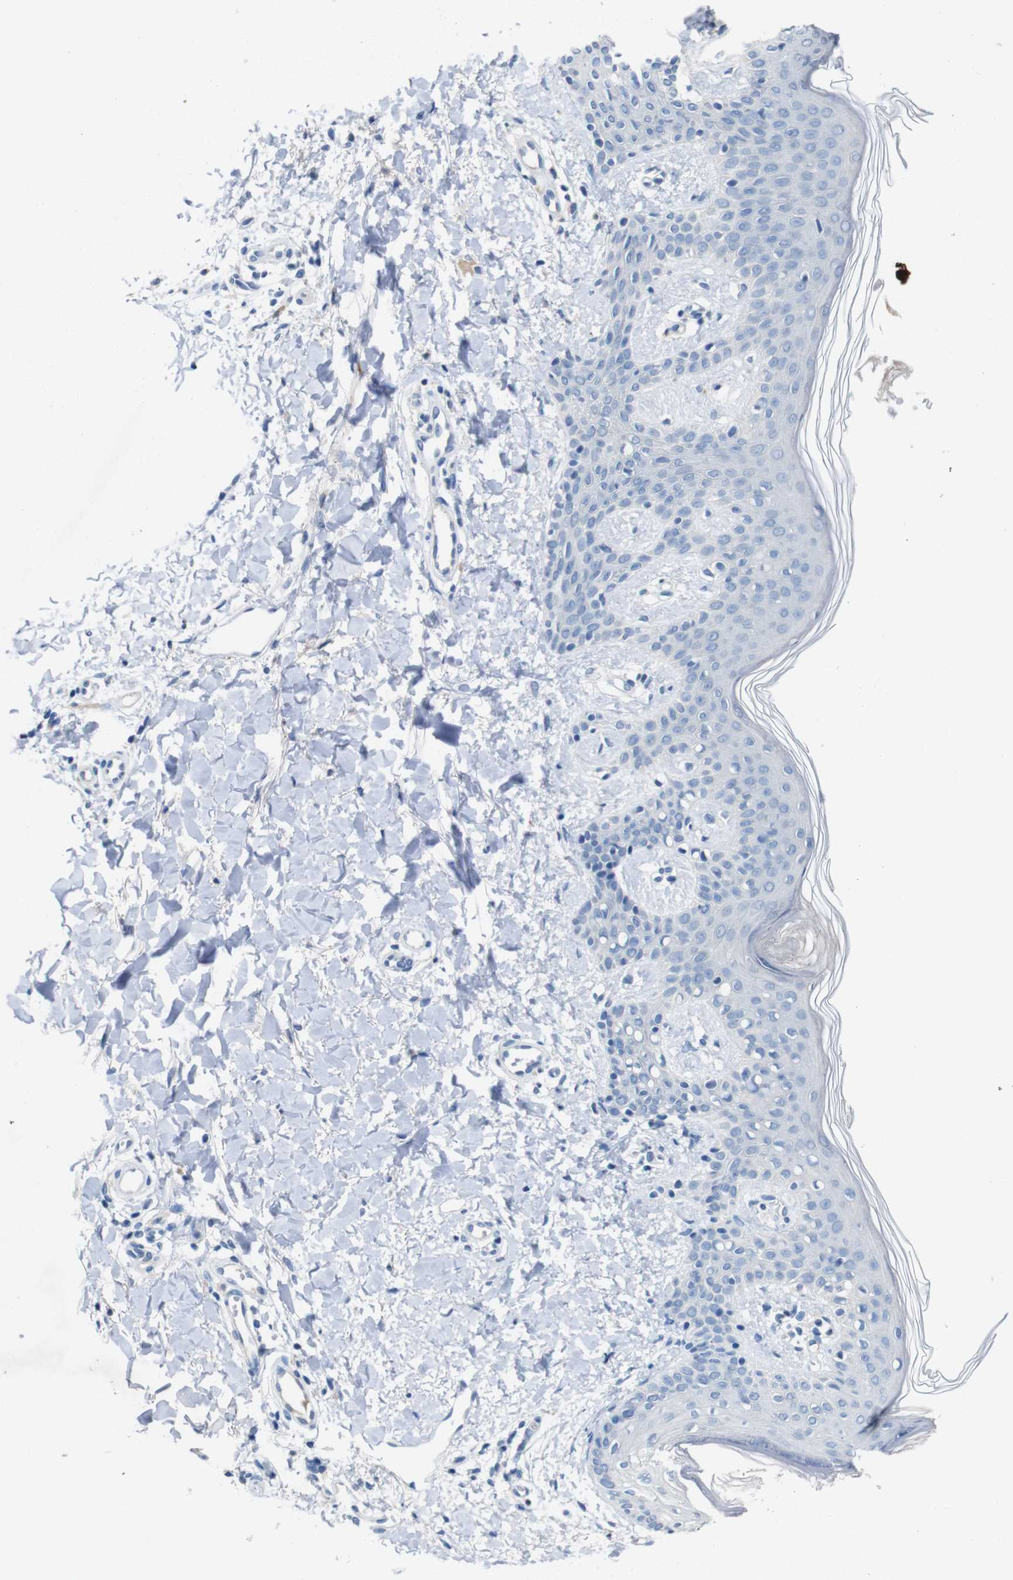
{"staining": {"intensity": "negative", "quantity": "none", "location": "none"}, "tissue": "skin", "cell_type": "Fibroblasts", "image_type": "normal", "snomed": [{"axis": "morphology", "description": "Normal tissue, NOS"}, {"axis": "topography", "description": "Skin"}], "caption": "A high-resolution histopathology image shows IHC staining of unremarkable skin, which reveals no significant expression in fibroblasts.", "gene": "SLC2A8", "patient": {"sex": "male", "age": 16}}